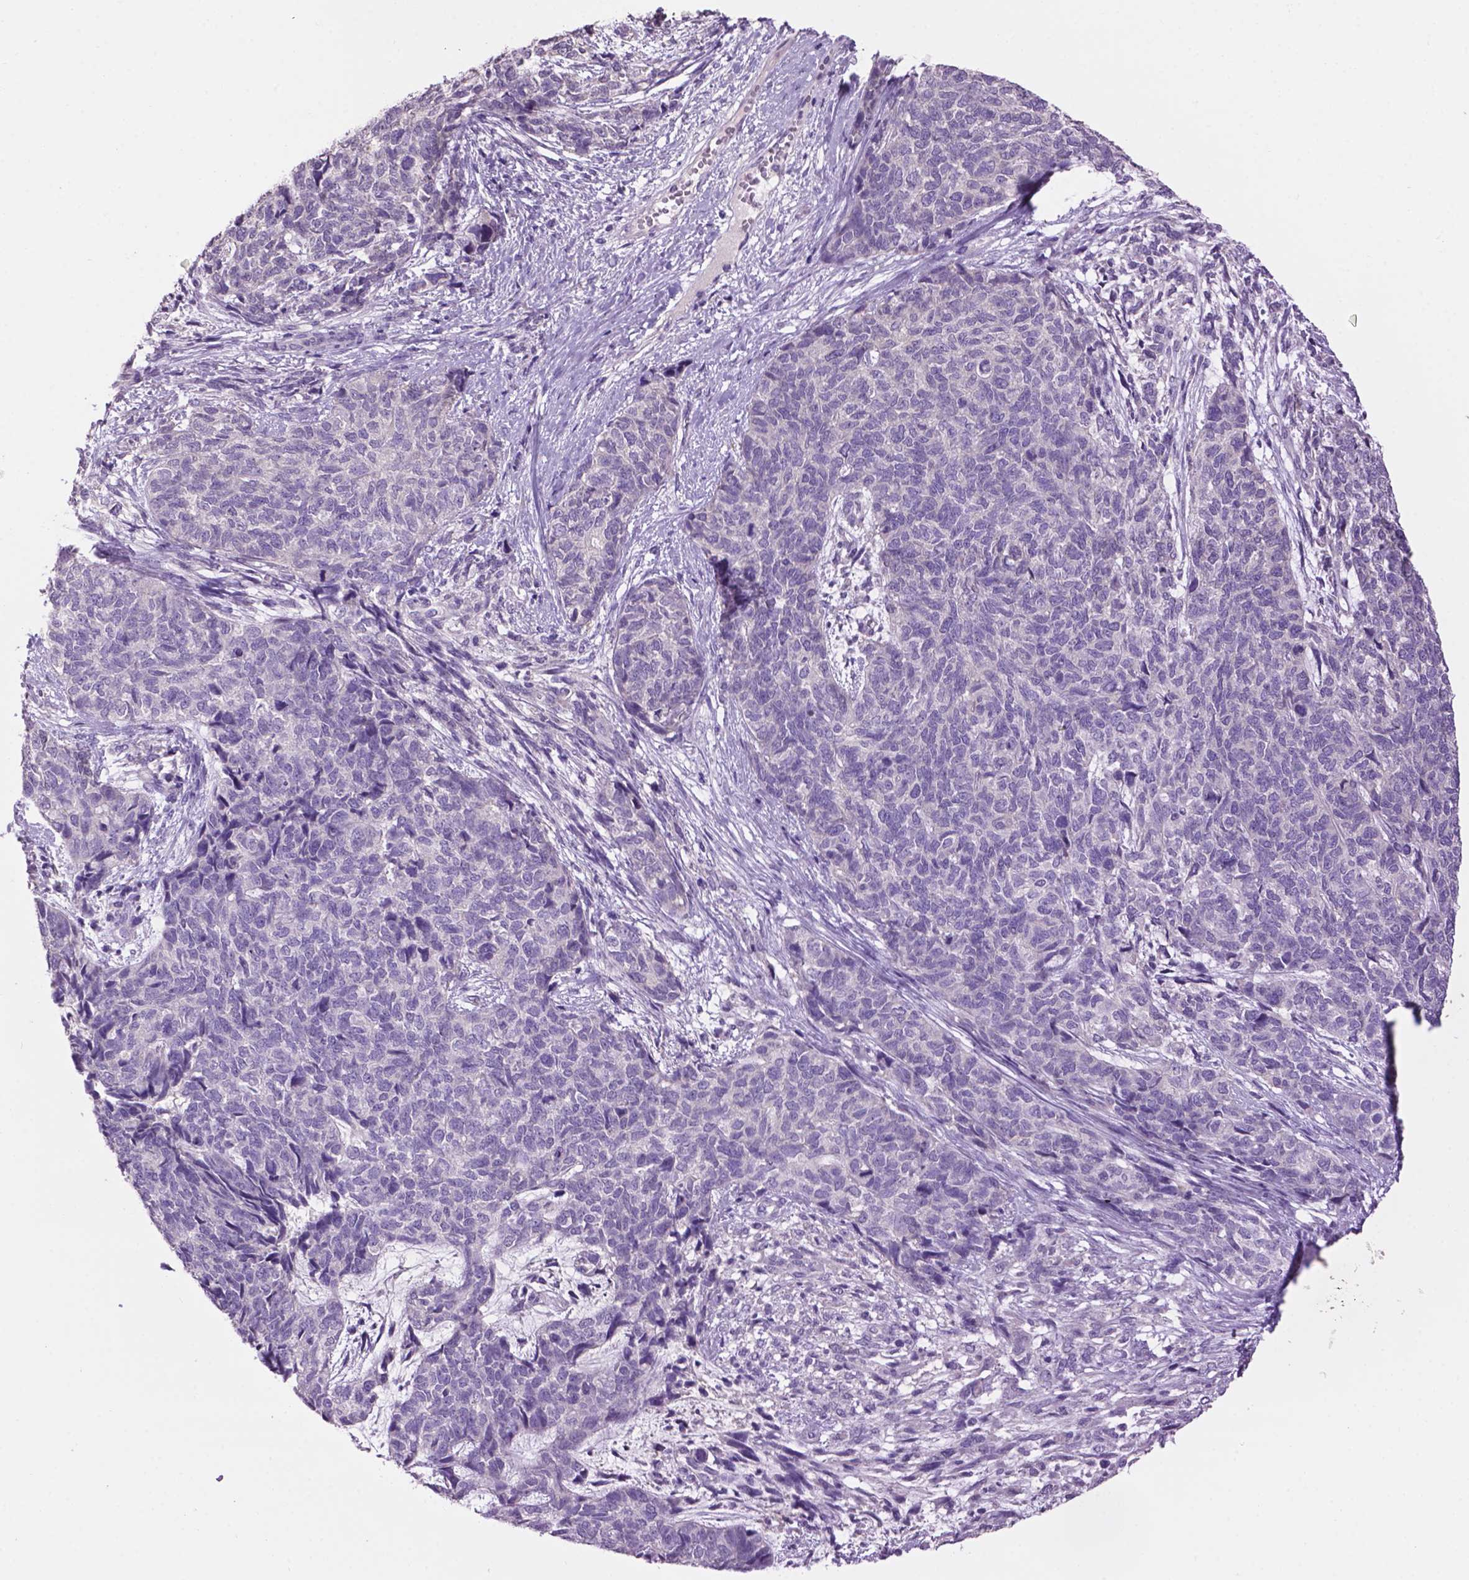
{"staining": {"intensity": "negative", "quantity": "none", "location": "none"}, "tissue": "cervical cancer", "cell_type": "Tumor cells", "image_type": "cancer", "snomed": [{"axis": "morphology", "description": "Squamous cell carcinoma, NOS"}, {"axis": "topography", "description": "Cervix"}], "caption": "Immunohistochemical staining of cervical cancer displays no significant expression in tumor cells.", "gene": "CRYBA4", "patient": {"sex": "female", "age": 63}}